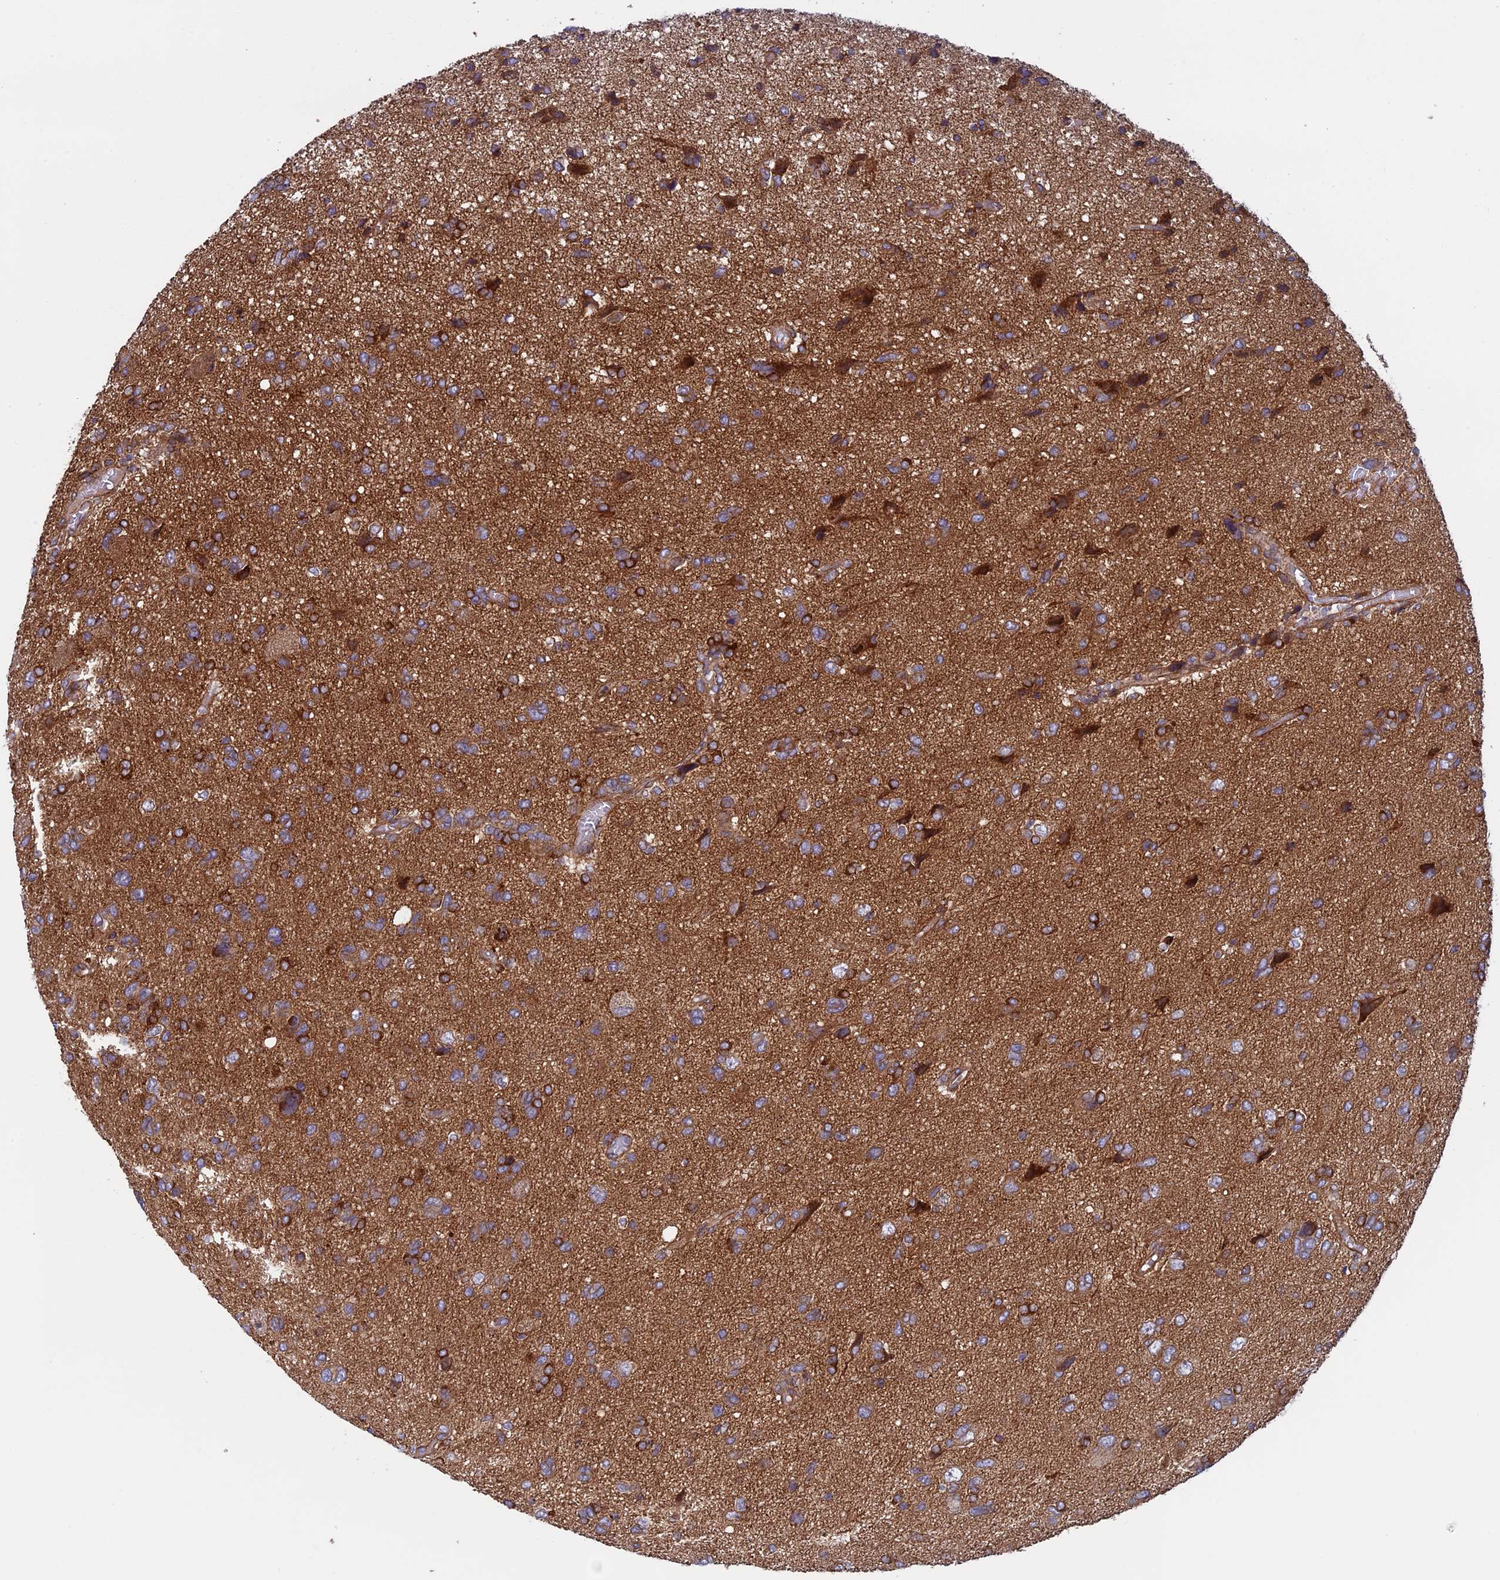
{"staining": {"intensity": "moderate", "quantity": "<25%", "location": "cytoplasmic/membranous"}, "tissue": "glioma", "cell_type": "Tumor cells", "image_type": "cancer", "snomed": [{"axis": "morphology", "description": "Glioma, malignant, High grade"}, {"axis": "topography", "description": "Brain"}], "caption": "Immunohistochemical staining of glioma reveals moderate cytoplasmic/membranous protein positivity in approximately <25% of tumor cells. The staining is performed using DAB brown chromogen to label protein expression. The nuclei are counter-stained blue using hematoxylin.", "gene": "CCDC8", "patient": {"sex": "female", "age": 59}}